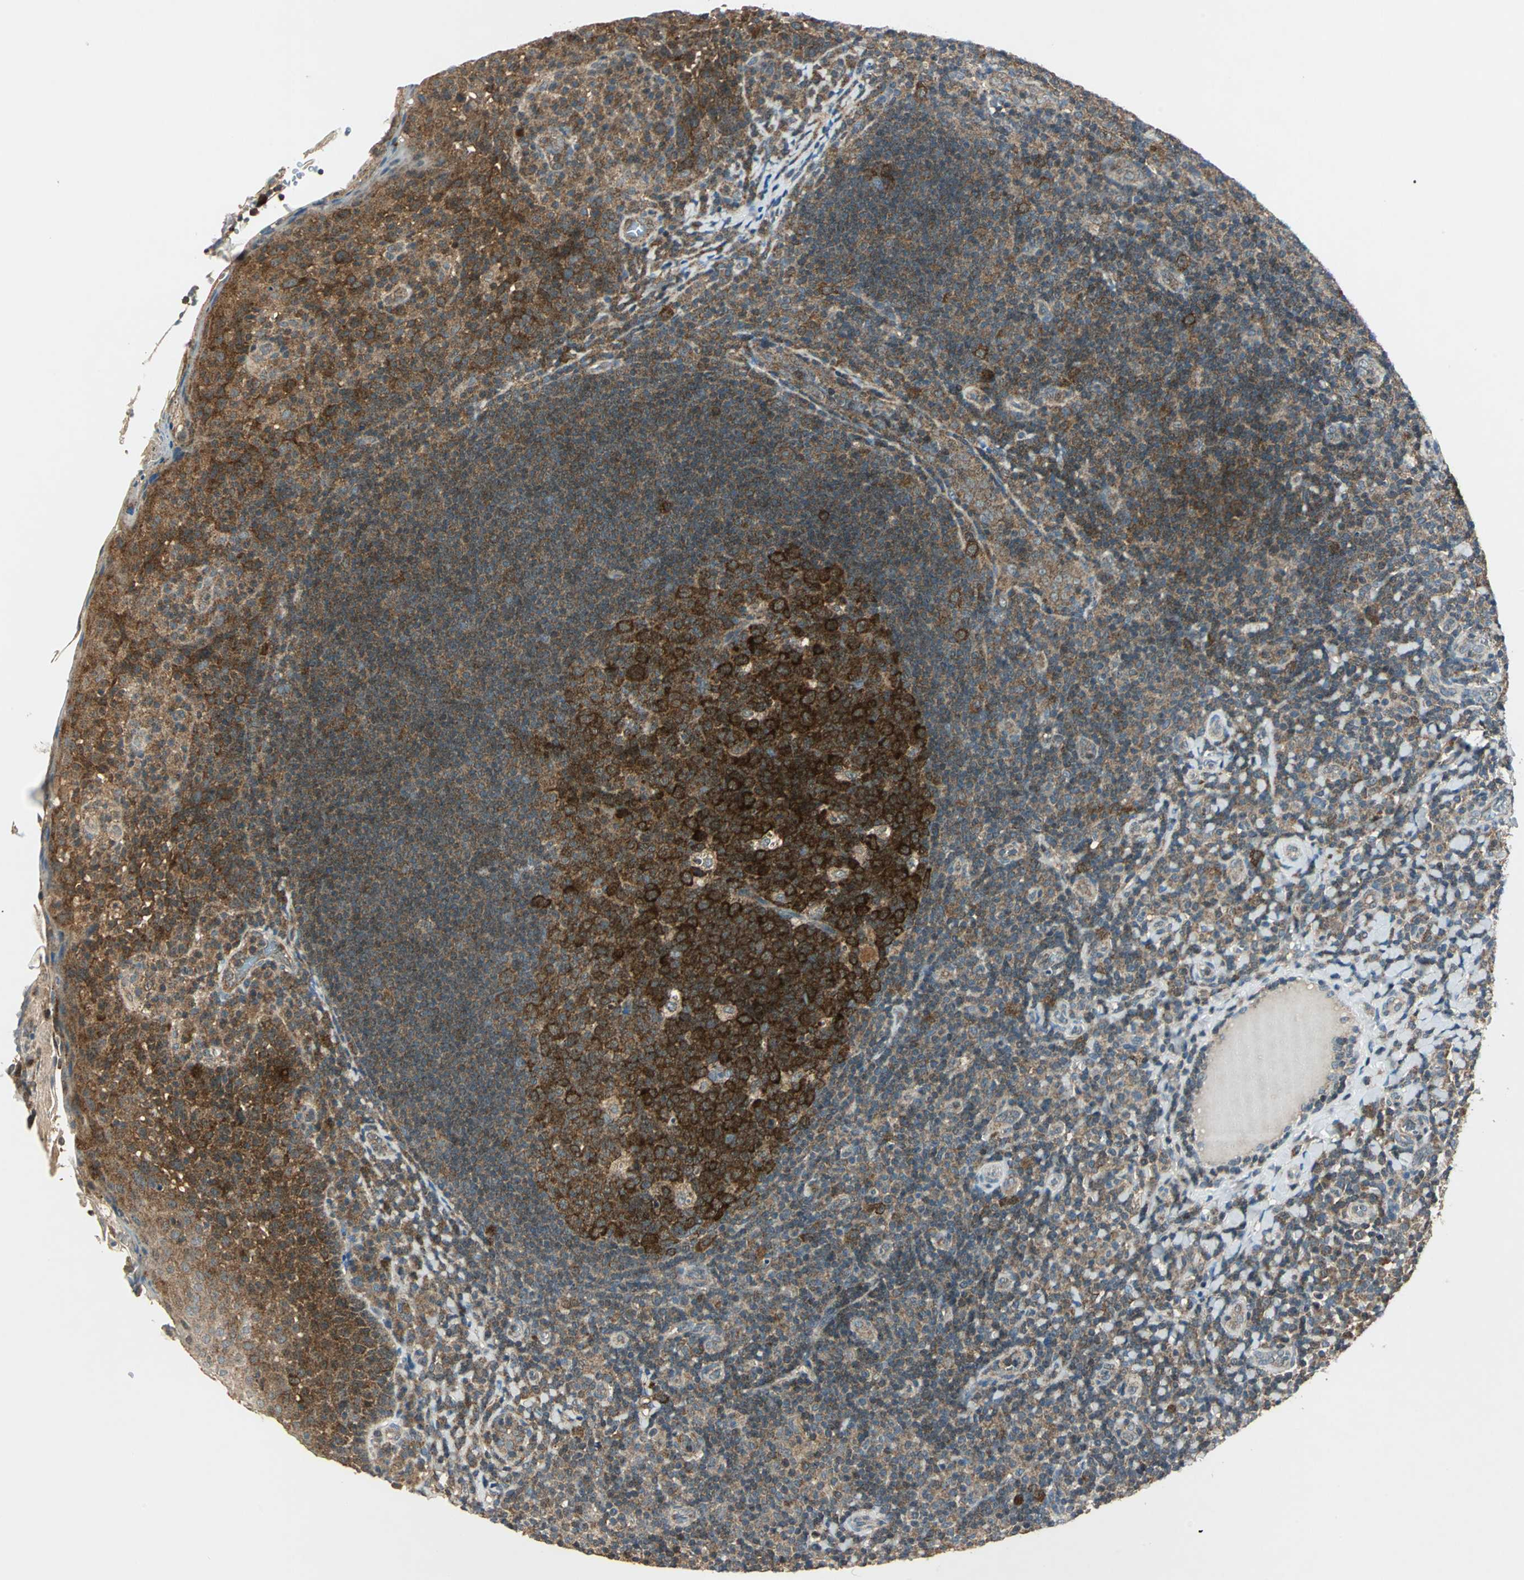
{"staining": {"intensity": "strong", "quantity": ">75%", "location": "nuclear"}, "tissue": "tonsil", "cell_type": "Germinal center cells", "image_type": "normal", "snomed": [{"axis": "morphology", "description": "Normal tissue, NOS"}, {"axis": "topography", "description": "Tonsil"}], "caption": "A high amount of strong nuclear expression is present in about >75% of germinal center cells in normal tonsil.", "gene": "AHSA1", "patient": {"sex": "male", "age": 17}}